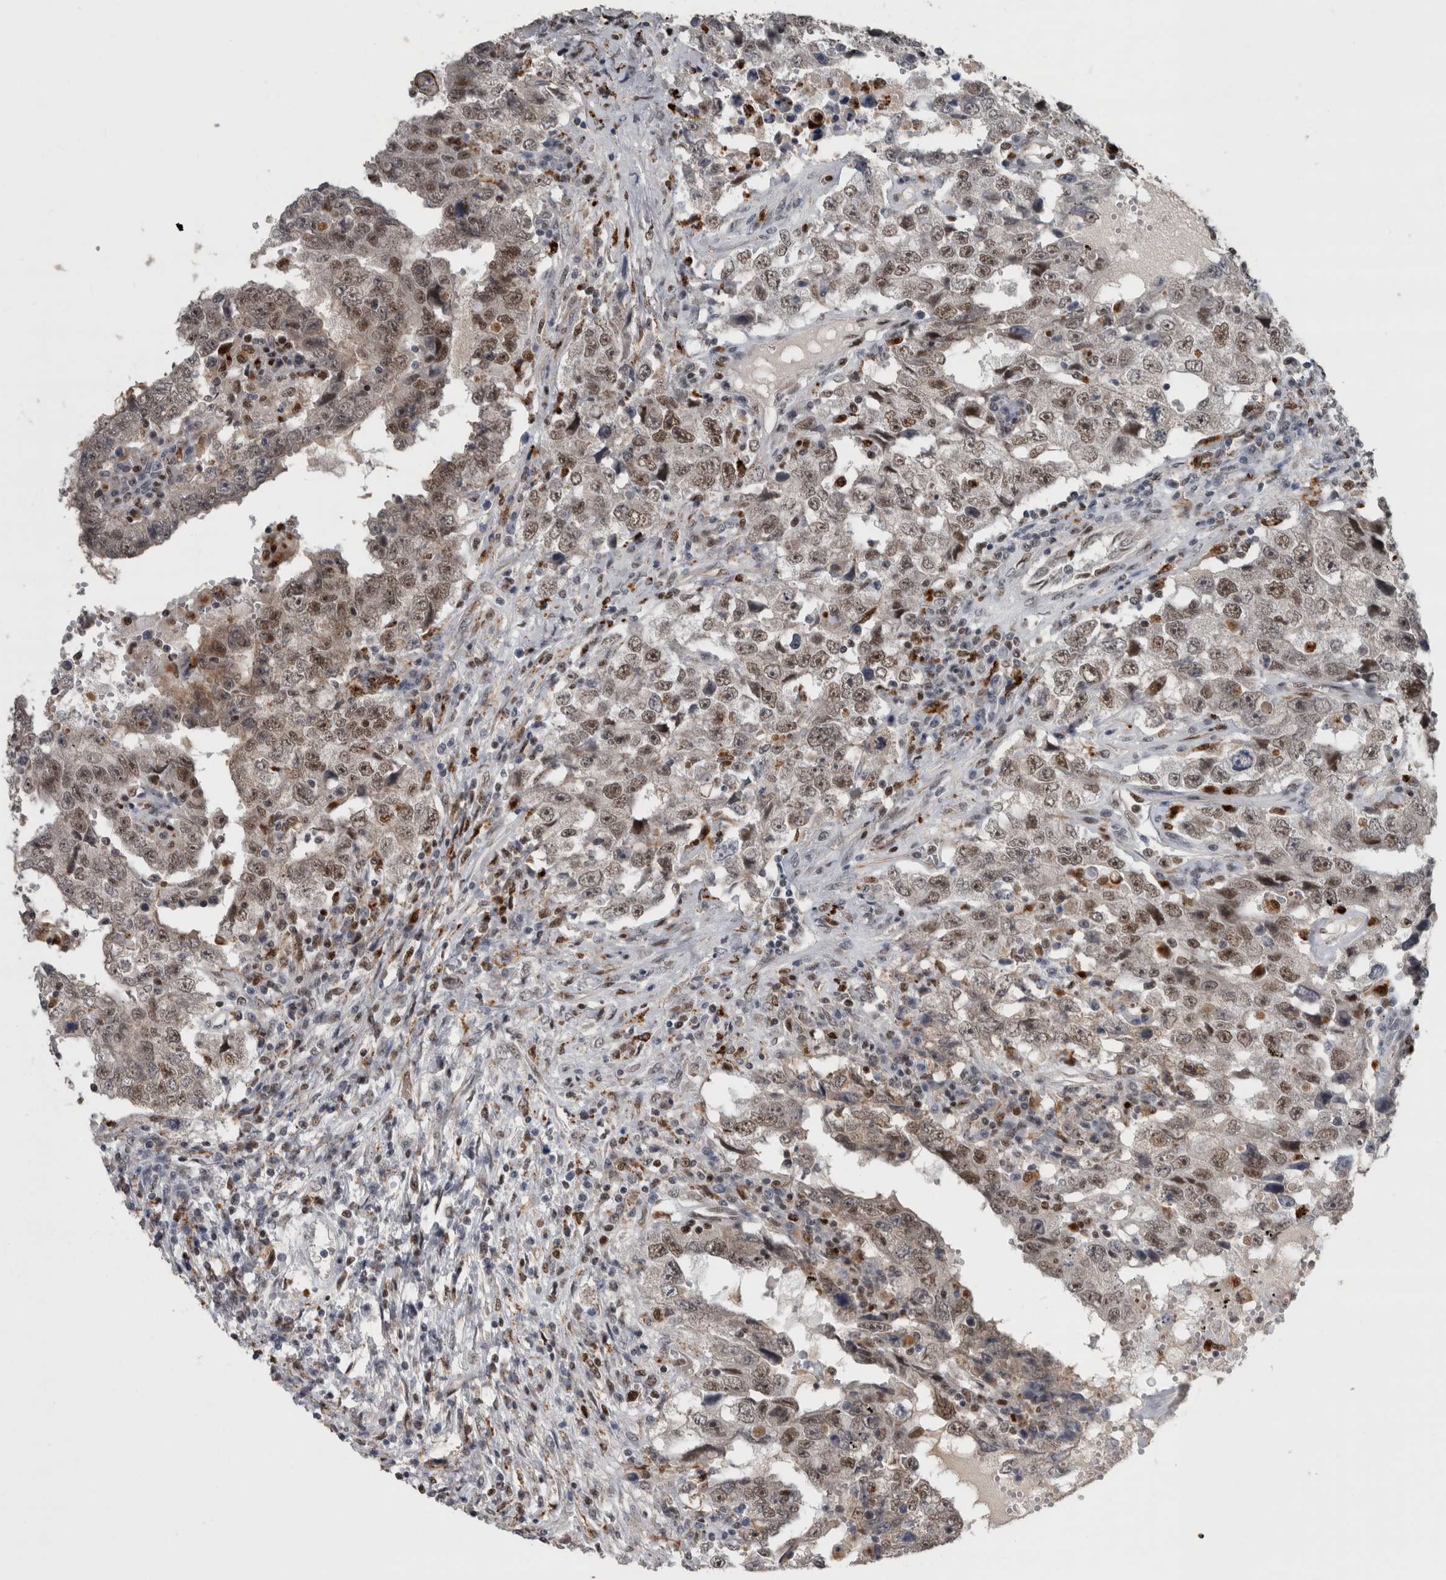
{"staining": {"intensity": "moderate", "quantity": ">75%", "location": "nuclear"}, "tissue": "testis cancer", "cell_type": "Tumor cells", "image_type": "cancer", "snomed": [{"axis": "morphology", "description": "Carcinoma, Embryonal, NOS"}, {"axis": "topography", "description": "Testis"}], "caption": "Moderate nuclear protein expression is seen in approximately >75% of tumor cells in testis embryonal carcinoma.", "gene": "POLD2", "patient": {"sex": "male", "age": 26}}